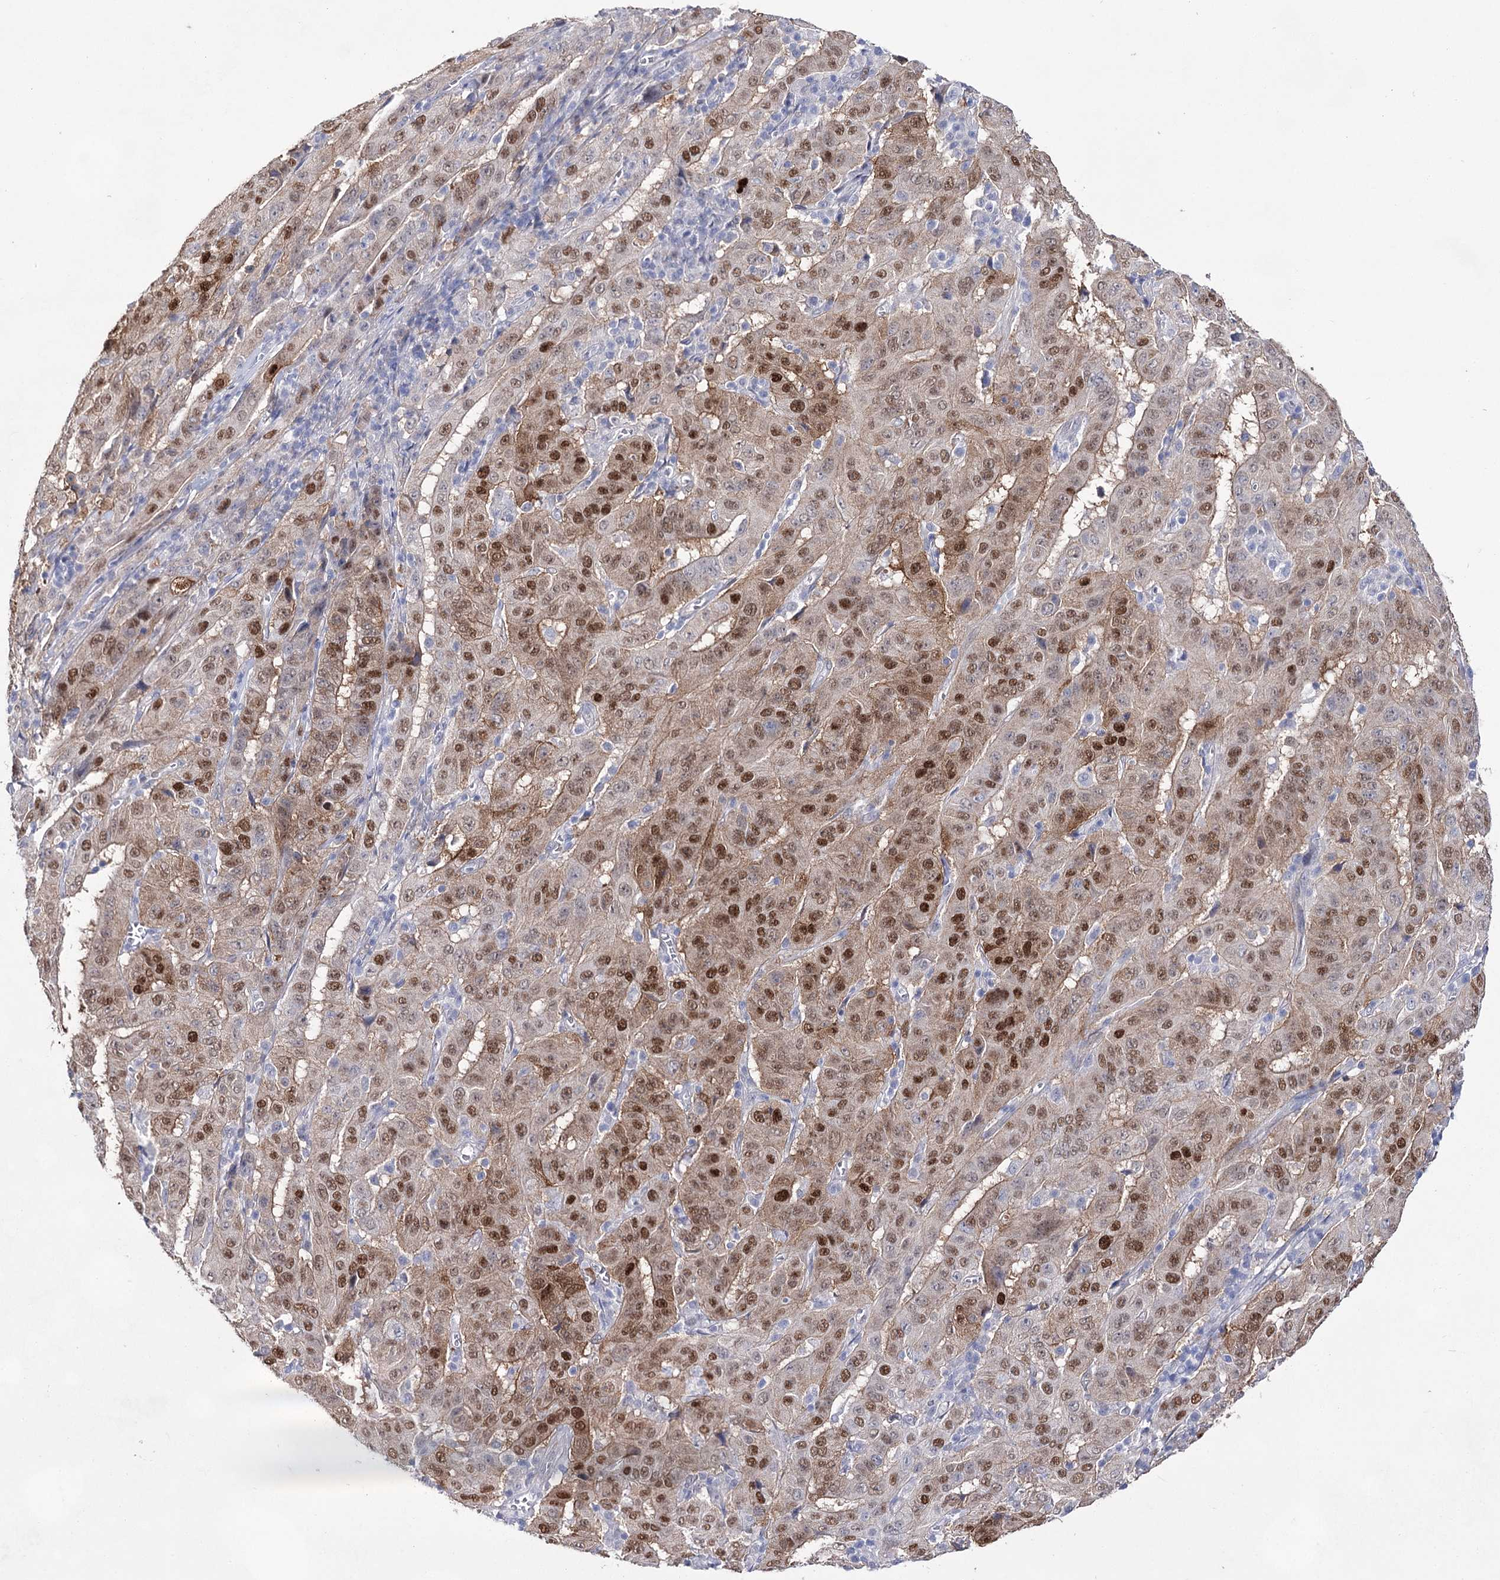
{"staining": {"intensity": "strong", "quantity": ">75%", "location": "nuclear"}, "tissue": "pancreatic cancer", "cell_type": "Tumor cells", "image_type": "cancer", "snomed": [{"axis": "morphology", "description": "Adenocarcinoma, NOS"}, {"axis": "topography", "description": "Pancreas"}], "caption": "Protein expression analysis of human pancreatic adenocarcinoma reveals strong nuclear positivity in approximately >75% of tumor cells.", "gene": "UGDH", "patient": {"sex": "male", "age": 63}}